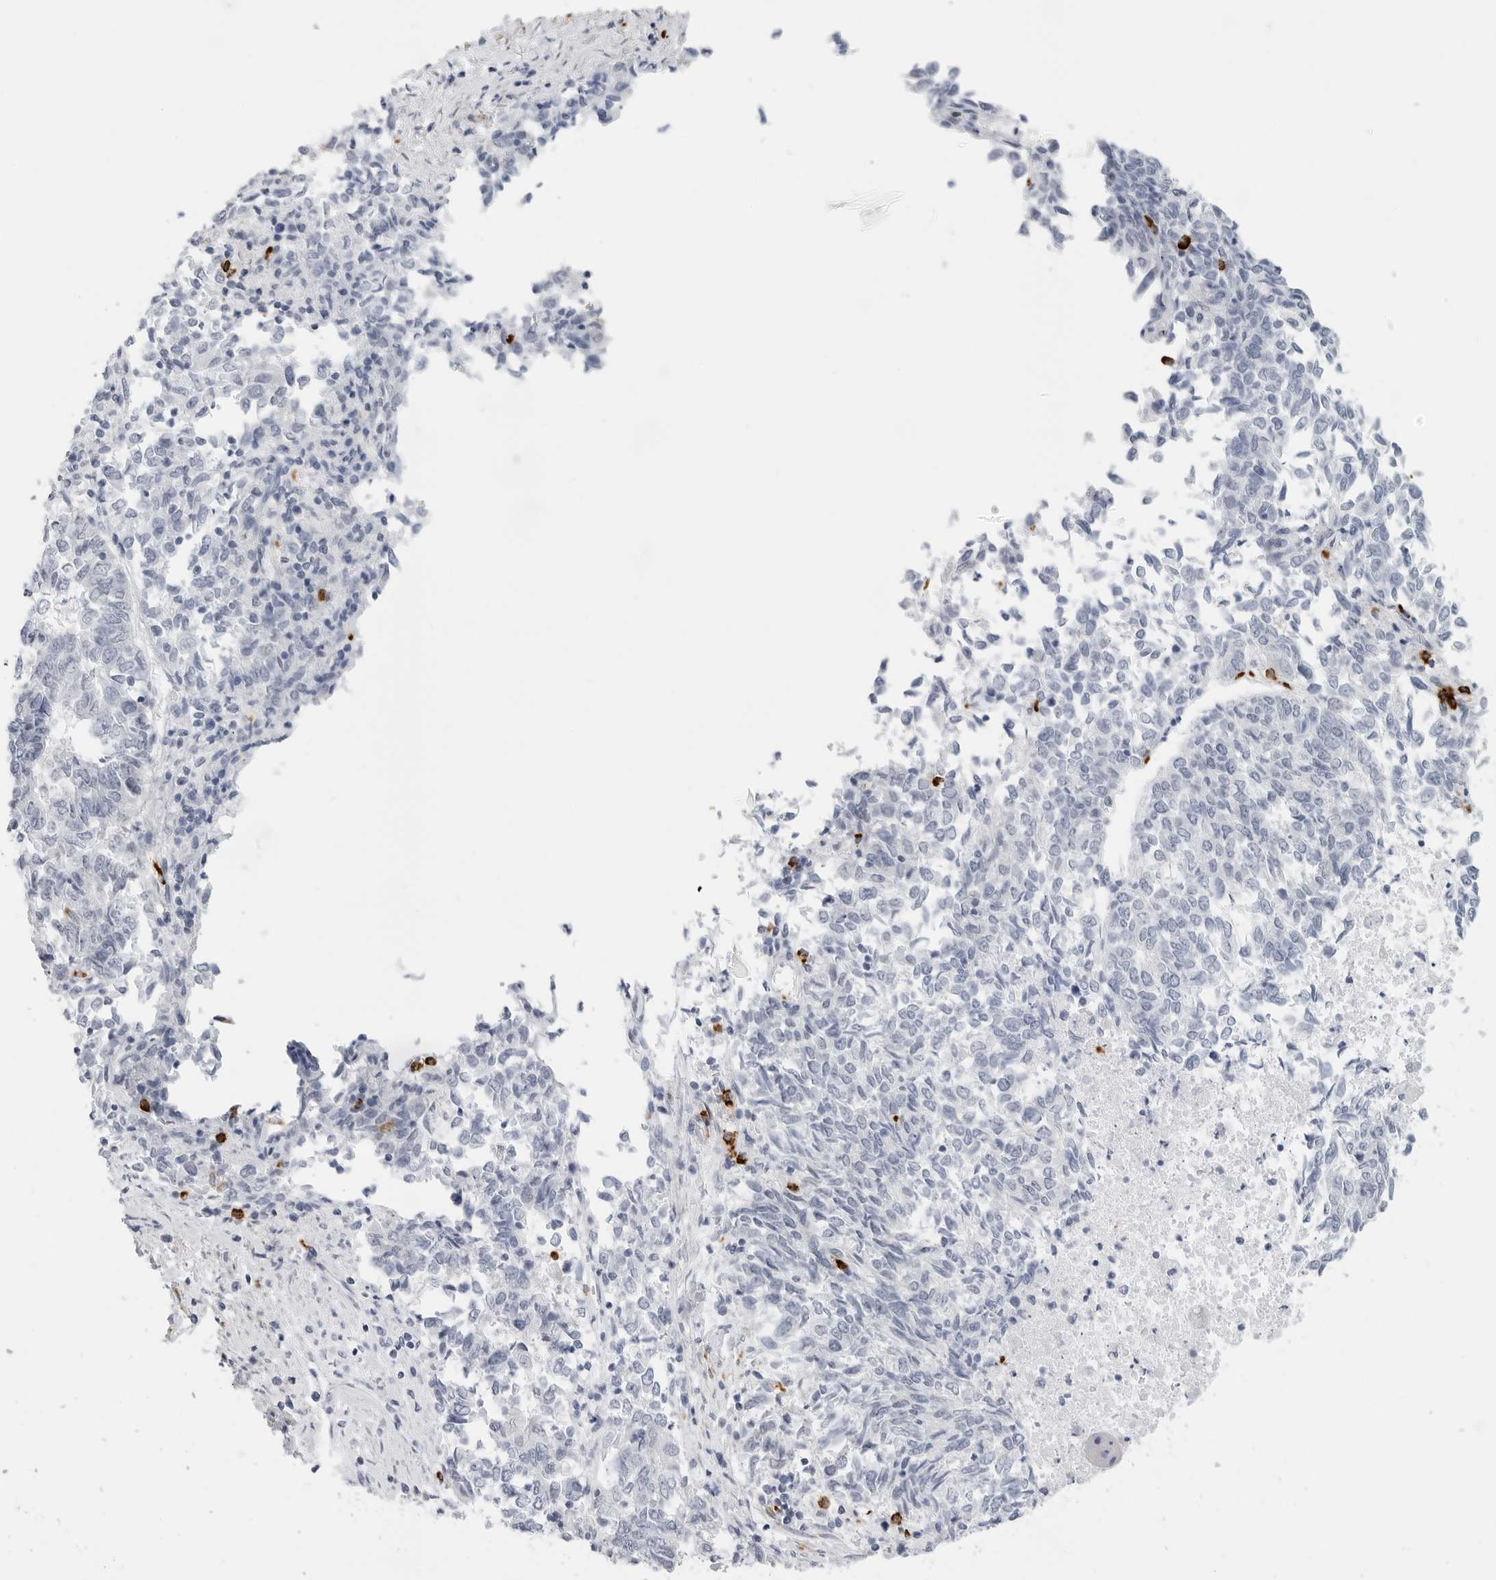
{"staining": {"intensity": "negative", "quantity": "none", "location": "none"}, "tissue": "endometrial cancer", "cell_type": "Tumor cells", "image_type": "cancer", "snomed": [{"axis": "morphology", "description": "Adenocarcinoma, NOS"}, {"axis": "topography", "description": "Endometrium"}], "caption": "IHC micrograph of neoplastic tissue: endometrial cancer stained with DAB (3,3'-diaminobenzidine) reveals no significant protein staining in tumor cells.", "gene": "HSPB7", "patient": {"sex": "female", "age": 80}}